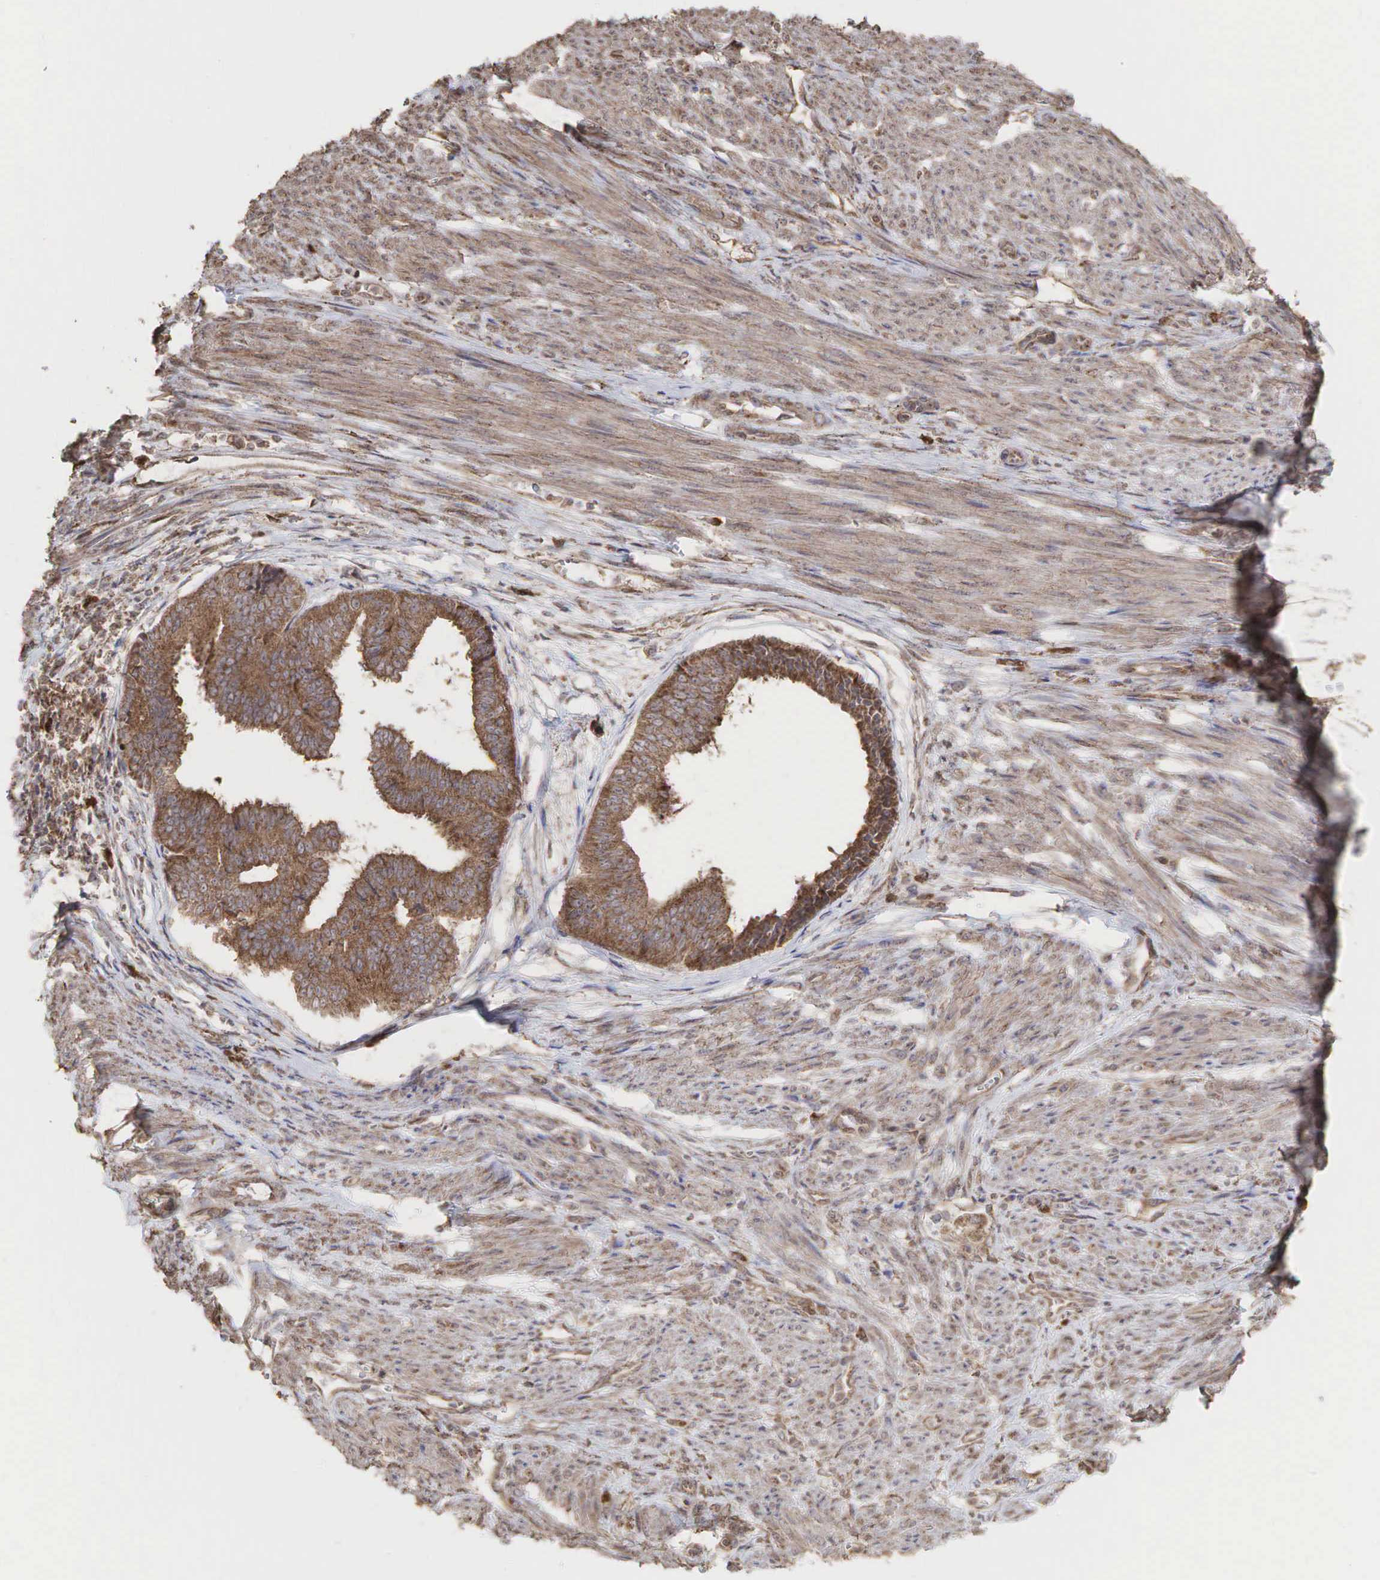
{"staining": {"intensity": "moderate", "quantity": ">75%", "location": "cytoplasmic/membranous"}, "tissue": "endometrial cancer", "cell_type": "Tumor cells", "image_type": "cancer", "snomed": [{"axis": "morphology", "description": "Adenocarcinoma, NOS"}, {"axis": "topography", "description": "Endometrium"}], "caption": "A micrograph of adenocarcinoma (endometrial) stained for a protein exhibits moderate cytoplasmic/membranous brown staining in tumor cells. The protein of interest is stained brown, and the nuclei are stained in blue (DAB (3,3'-diaminobenzidine) IHC with brightfield microscopy, high magnification).", "gene": "PABPC5", "patient": {"sex": "female", "age": 75}}